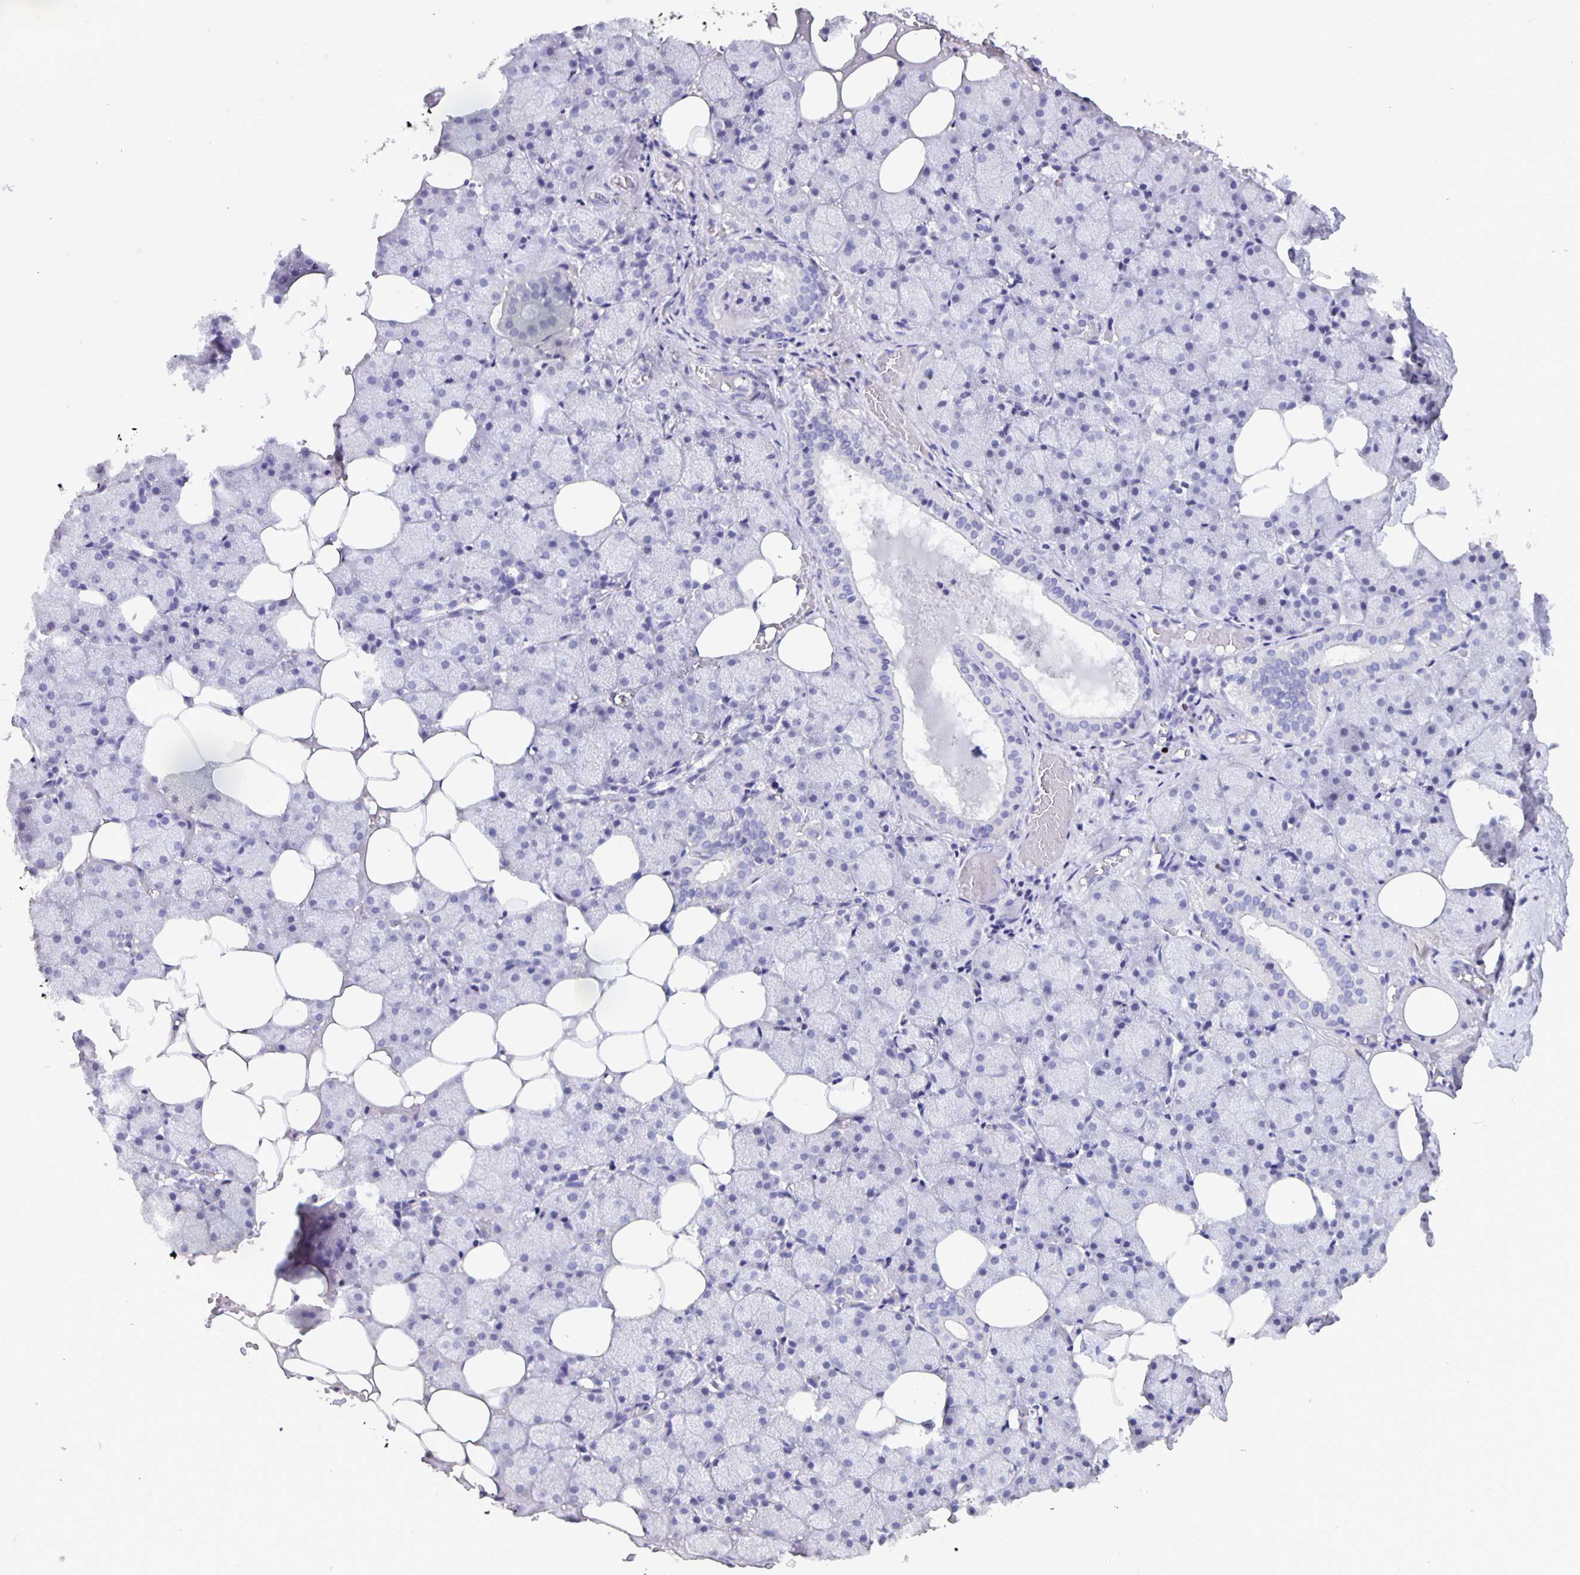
{"staining": {"intensity": "negative", "quantity": "none", "location": "none"}, "tissue": "salivary gland", "cell_type": "Glandular cells", "image_type": "normal", "snomed": [{"axis": "morphology", "description": "Normal tissue, NOS"}, {"axis": "topography", "description": "Salivary gland"}], "caption": "This is a histopathology image of IHC staining of unremarkable salivary gland, which shows no expression in glandular cells.", "gene": "SATB2", "patient": {"sex": "male", "age": 38}}